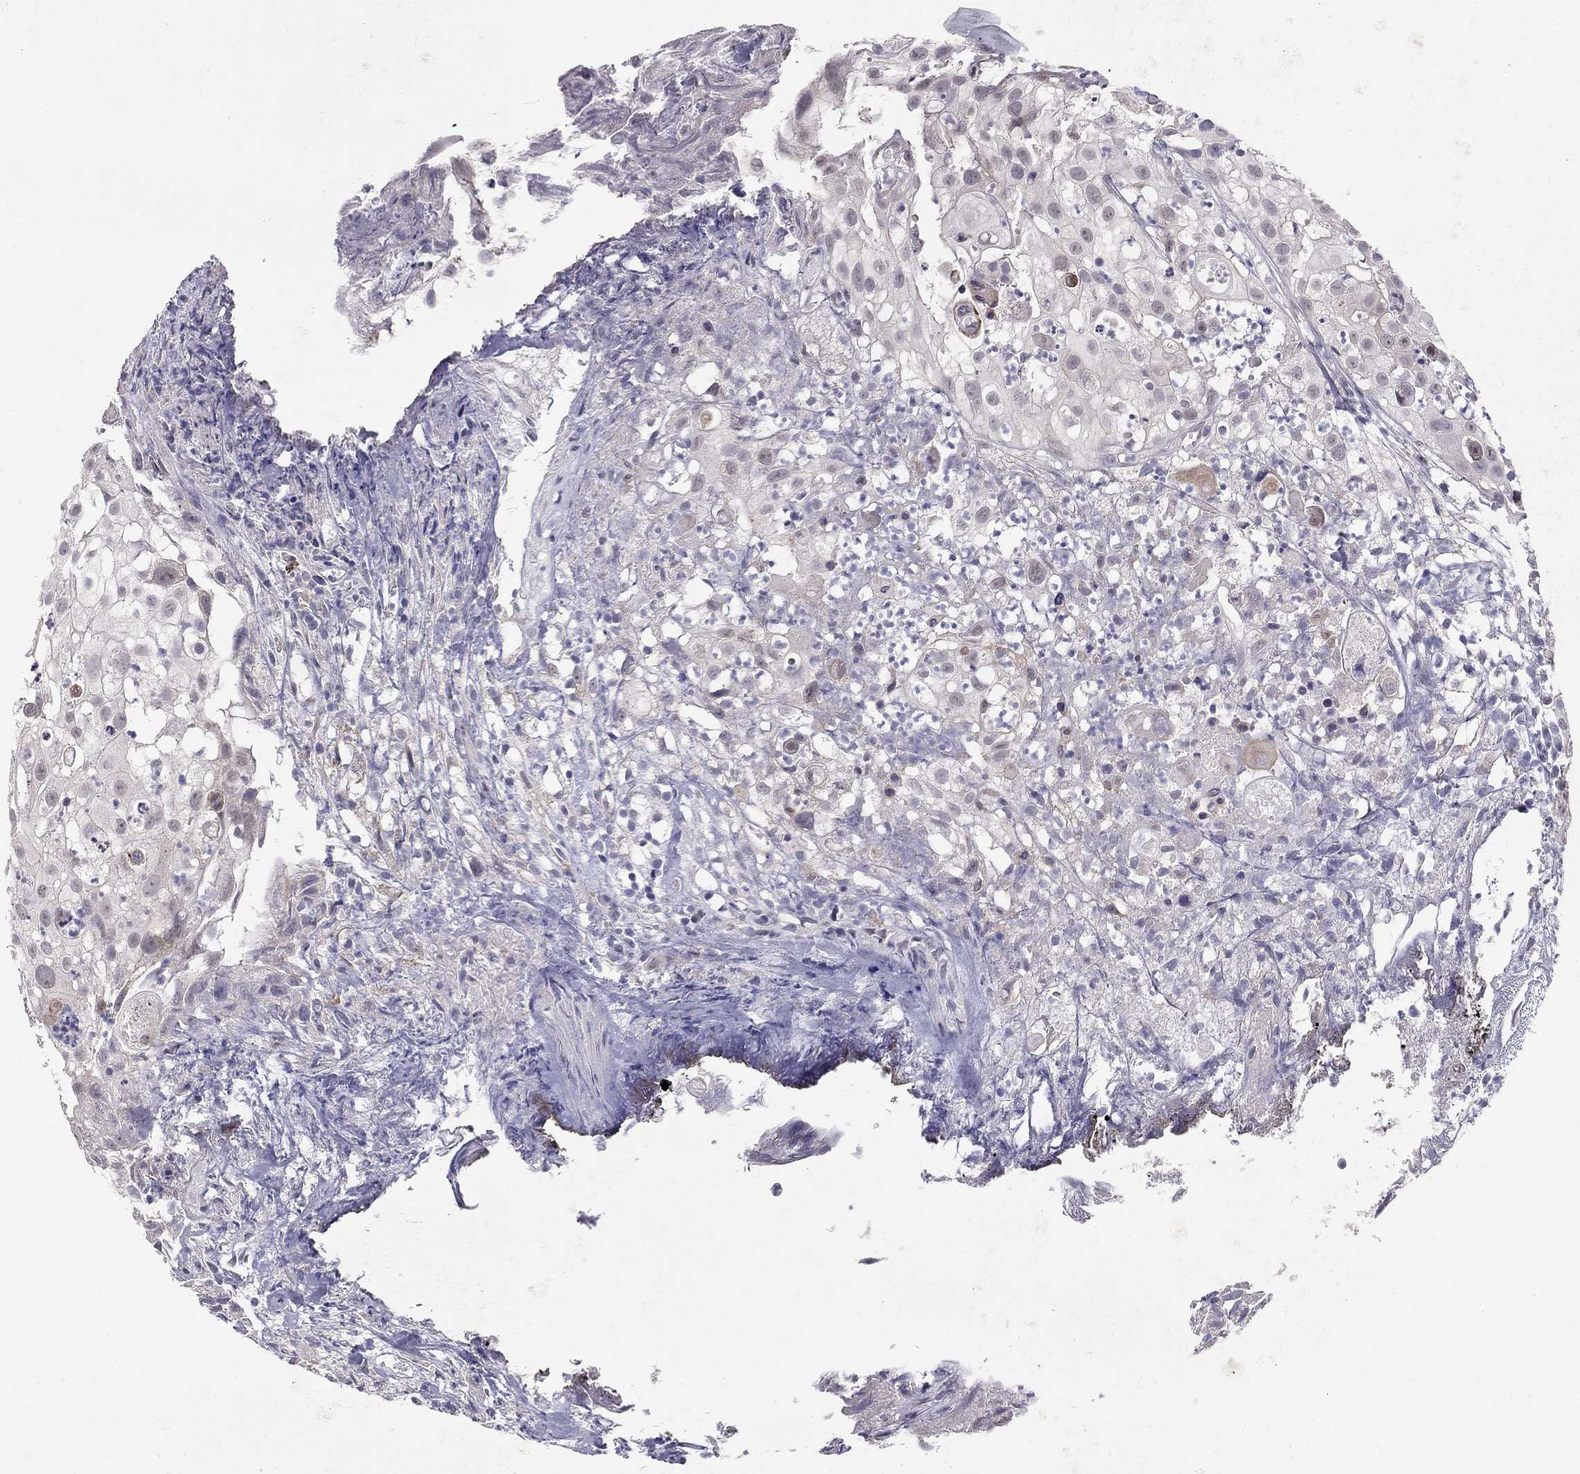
{"staining": {"intensity": "negative", "quantity": "none", "location": "none"}, "tissue": "urothelial cancer", "cell_type": "Tumor cells", "image_type": "cancer", "snomed": [{"axis": "morphology", "description": "Urothelial carcinoma, High grade"}, {"axis": "topography", "description": "Urinary bladder"}], "caption": "Immunohistochemistry histopathology image of neoplastic tissue: urothelial carcinoma (high-grade) stained with DAB (3,3'-diaminobenzidine) shows no significant protein positivity in tumor cells.", "gene": "STXBP6", "patient": {"sex": "female", "age": 79}}